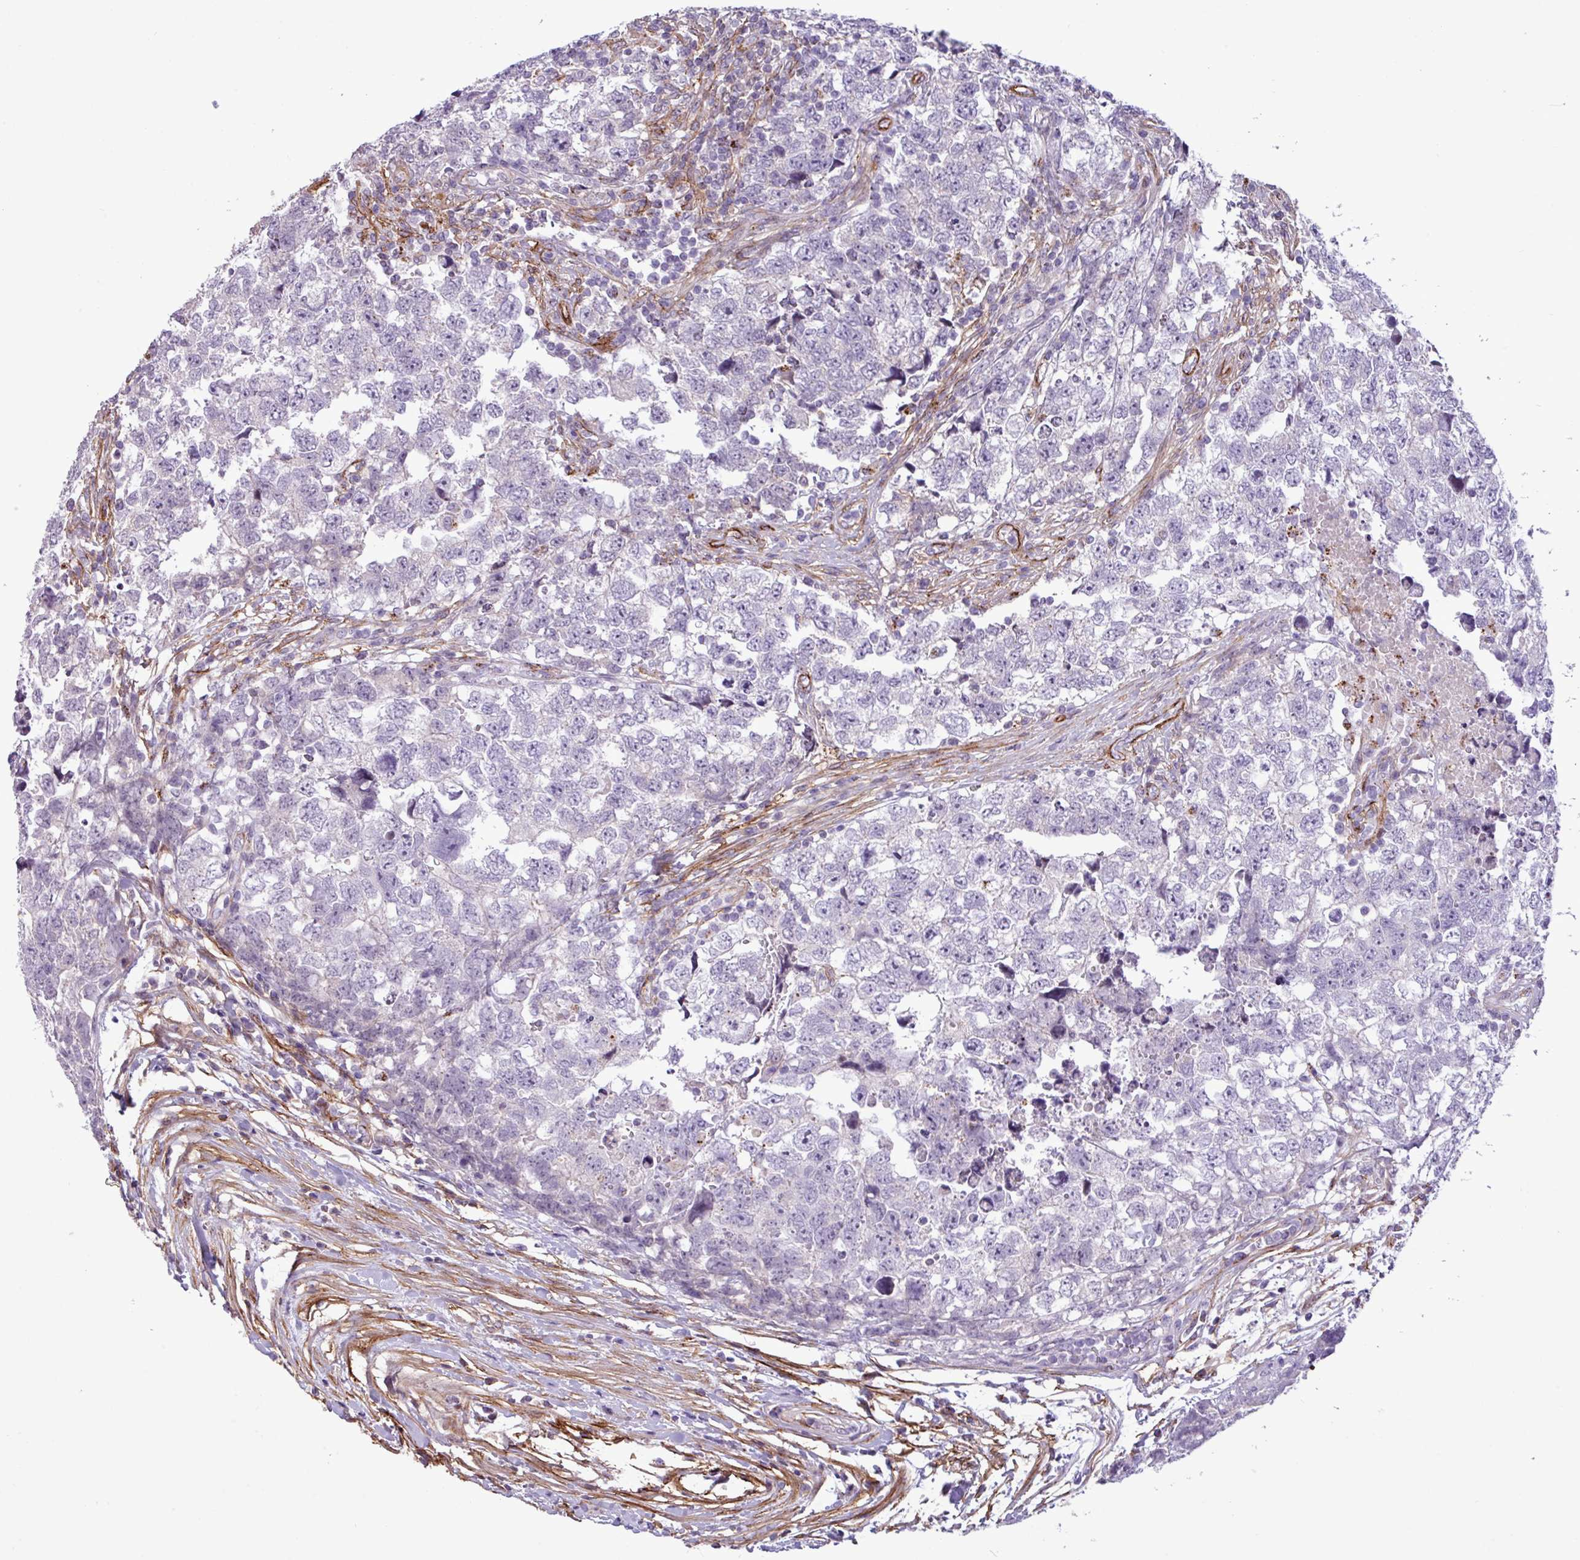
{"staining": {"intensity": "negative", "quantity": "none", "location": "none"}, "tissue": "testis cancer", "cell_type": "Tumor cells", "image_type": "cancer", "snomed": [{"axis": "morphology", "description": "Carcinoma, Embryonal, NOS"}, {"axis": "topography", "description": "Testis"}], "caption": "Immunohistochemistry (IHC) histopathology image of neoplastic tissue: testis cancer (embryonal carcinoma) stained with DAB (3,3'-diaminobenzidine) reveals no significant protein positivity in tumor cells. The staining is performed using DAB (3,3'-diaminobenzidine) brown chromogen with nuclei counter-stained in using hematoxylin.", "gene": "CD248", "patient": {"sex": "male", "age": 22}}